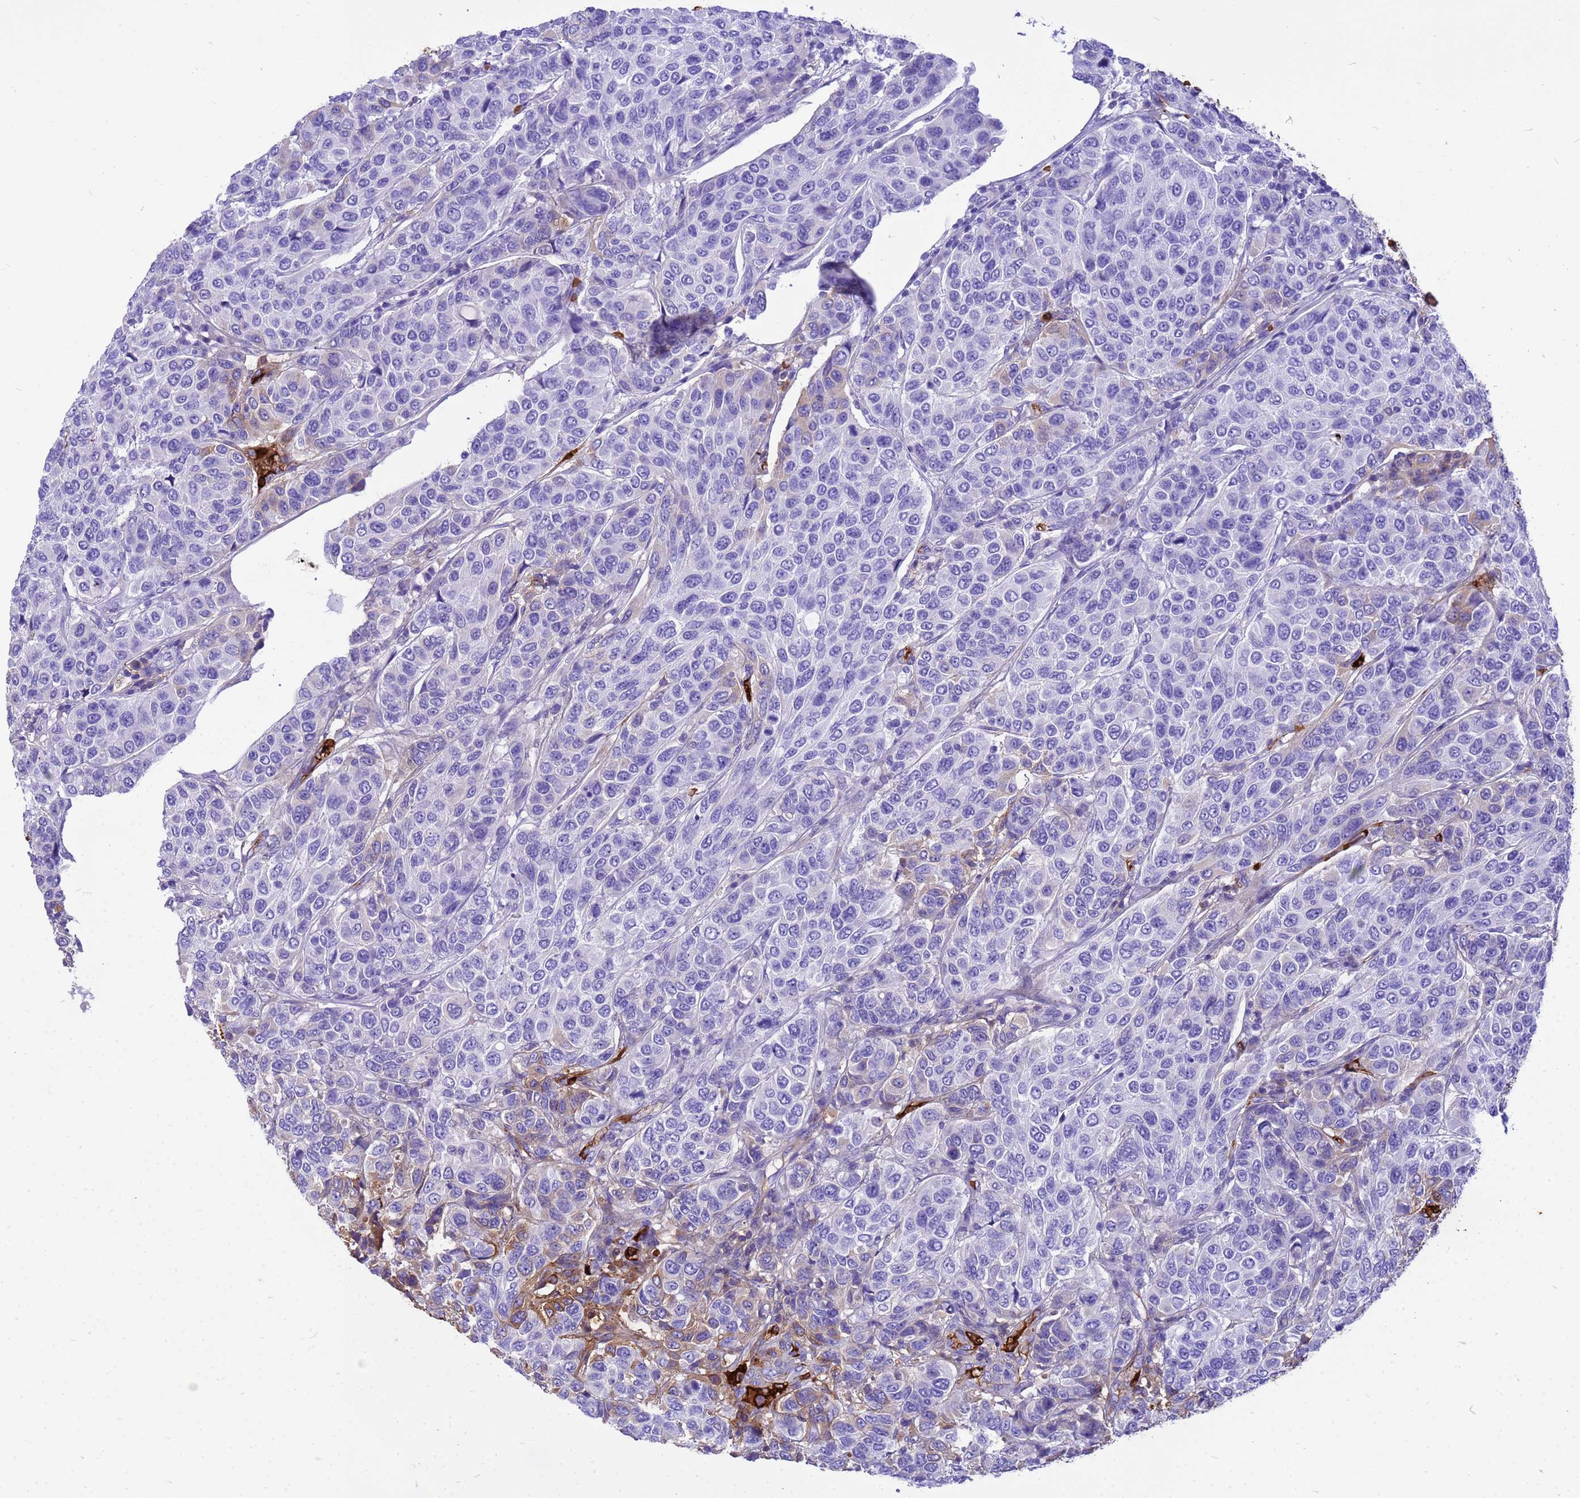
{"staining": {"intensity": "negative", "quantity": "none", "location": "none"}, "tissue": "breast cancer", "cell_type": "Tumor cells", "image_type": "cancer", "snomed": [{"axis": "morphology", "description": "Duct carcinoma"}, {"axis": "topography", "description": "Breast"}], "caption": "Tumor cells are negative for protein expression in human breast cancer (infiltrating ductal carcinoma).", "gene": "HBA2", "patient": {"sex": "female", "age": 55}}